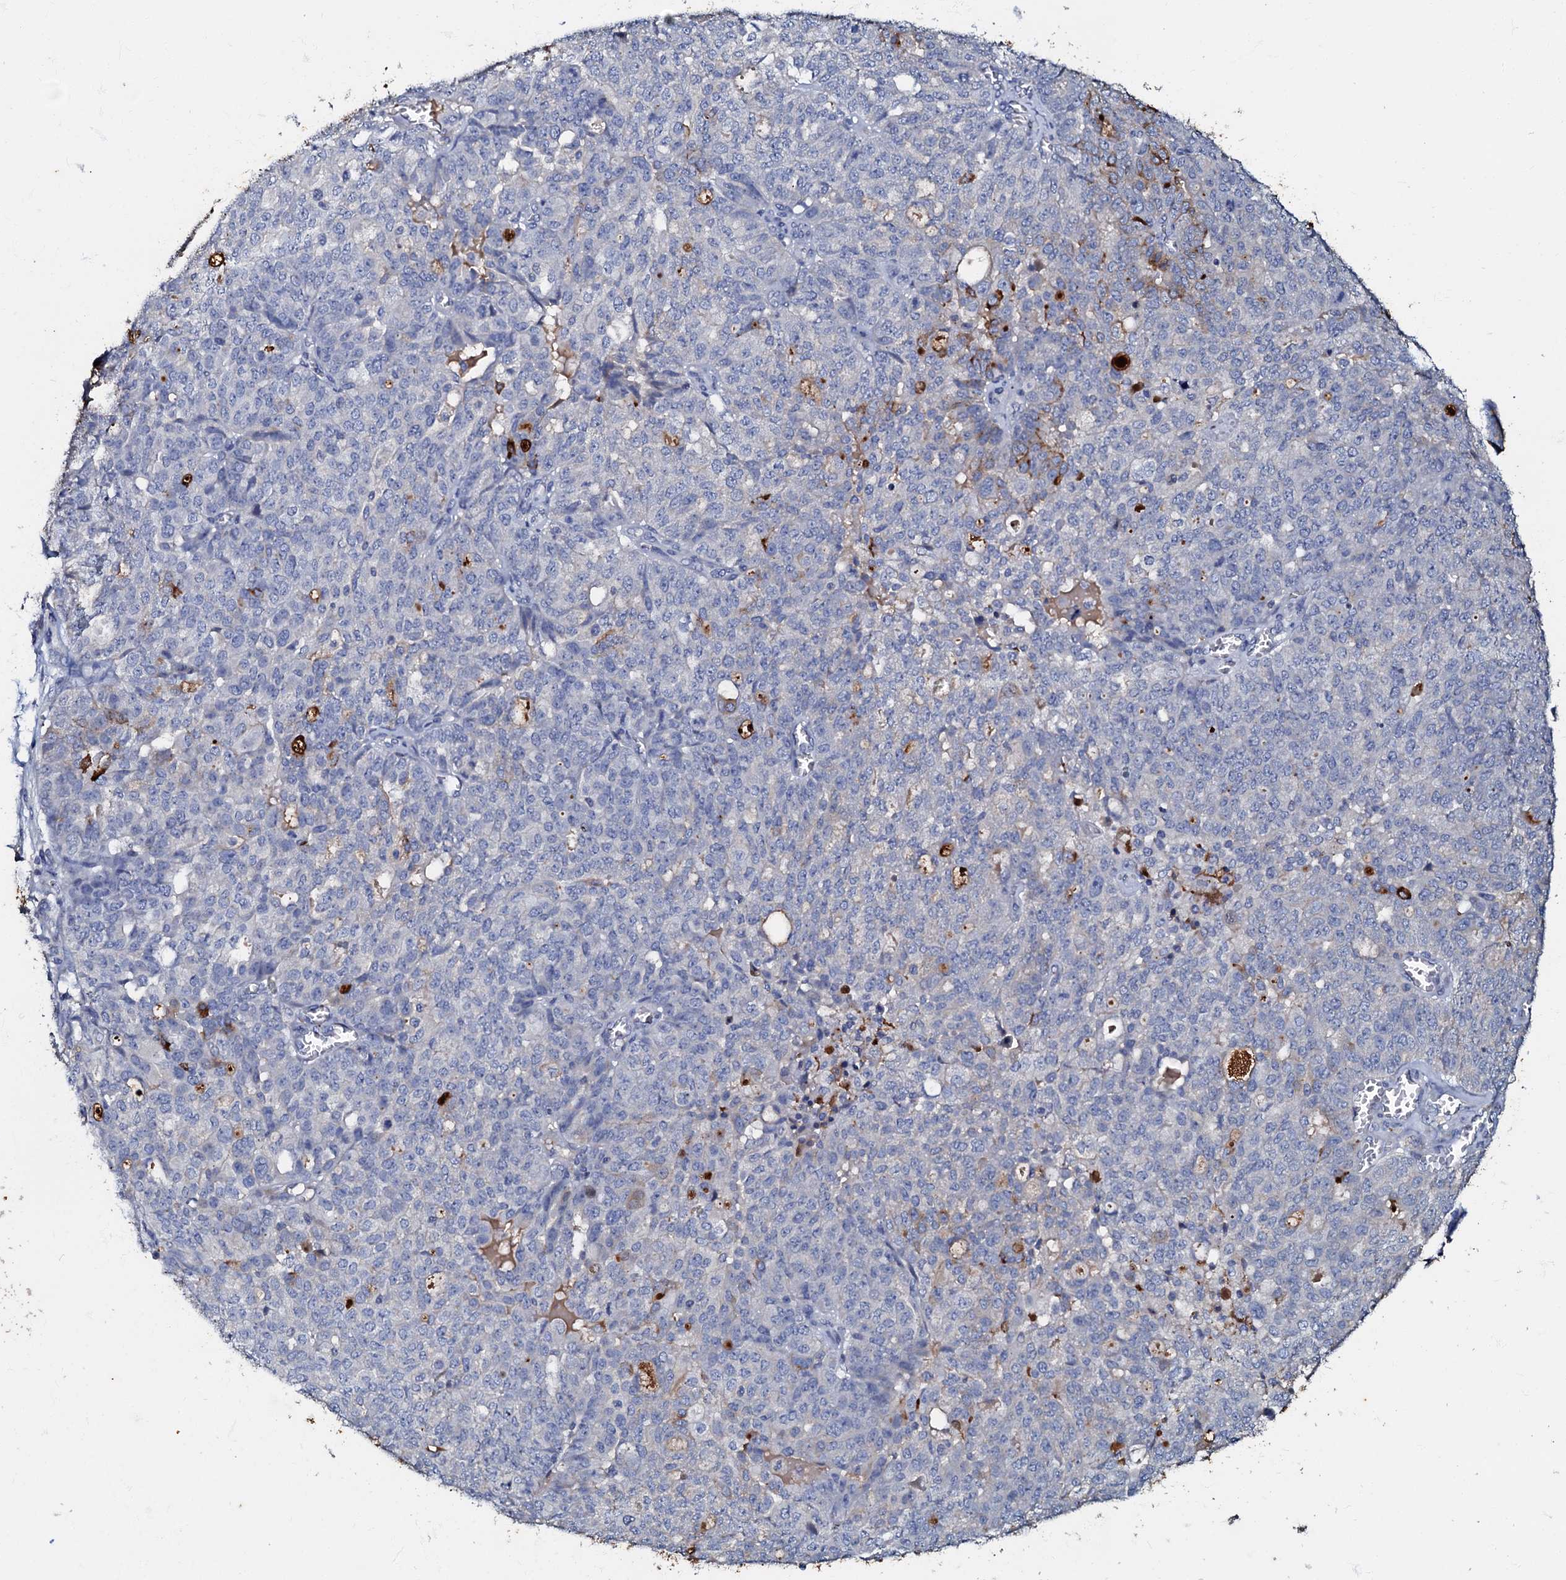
{"staining": {"intensity": "negative", "quantity": "none", "location": "none"}, "tissue": "ovarian cancer", "cell_type": "Tumor cells", "image_type": "cancer", "snomed": [{"axis": "morphology", "description": "Cystadenocarcinoma, serous, NOS"}, {"axis": "topography", "description": "Soft tissue"}, {"axis": "topography", "description": "Ovary"}], "caption": "This micrograph is of serous cystadenocarcinoma (ovarian) stained with IHC to label a protein in brown with the nuclei are counter-stained blue. There is no expression in tumor cells.", "gene": "MANSC4", "patient": {"sex": "female", "age": 57}}